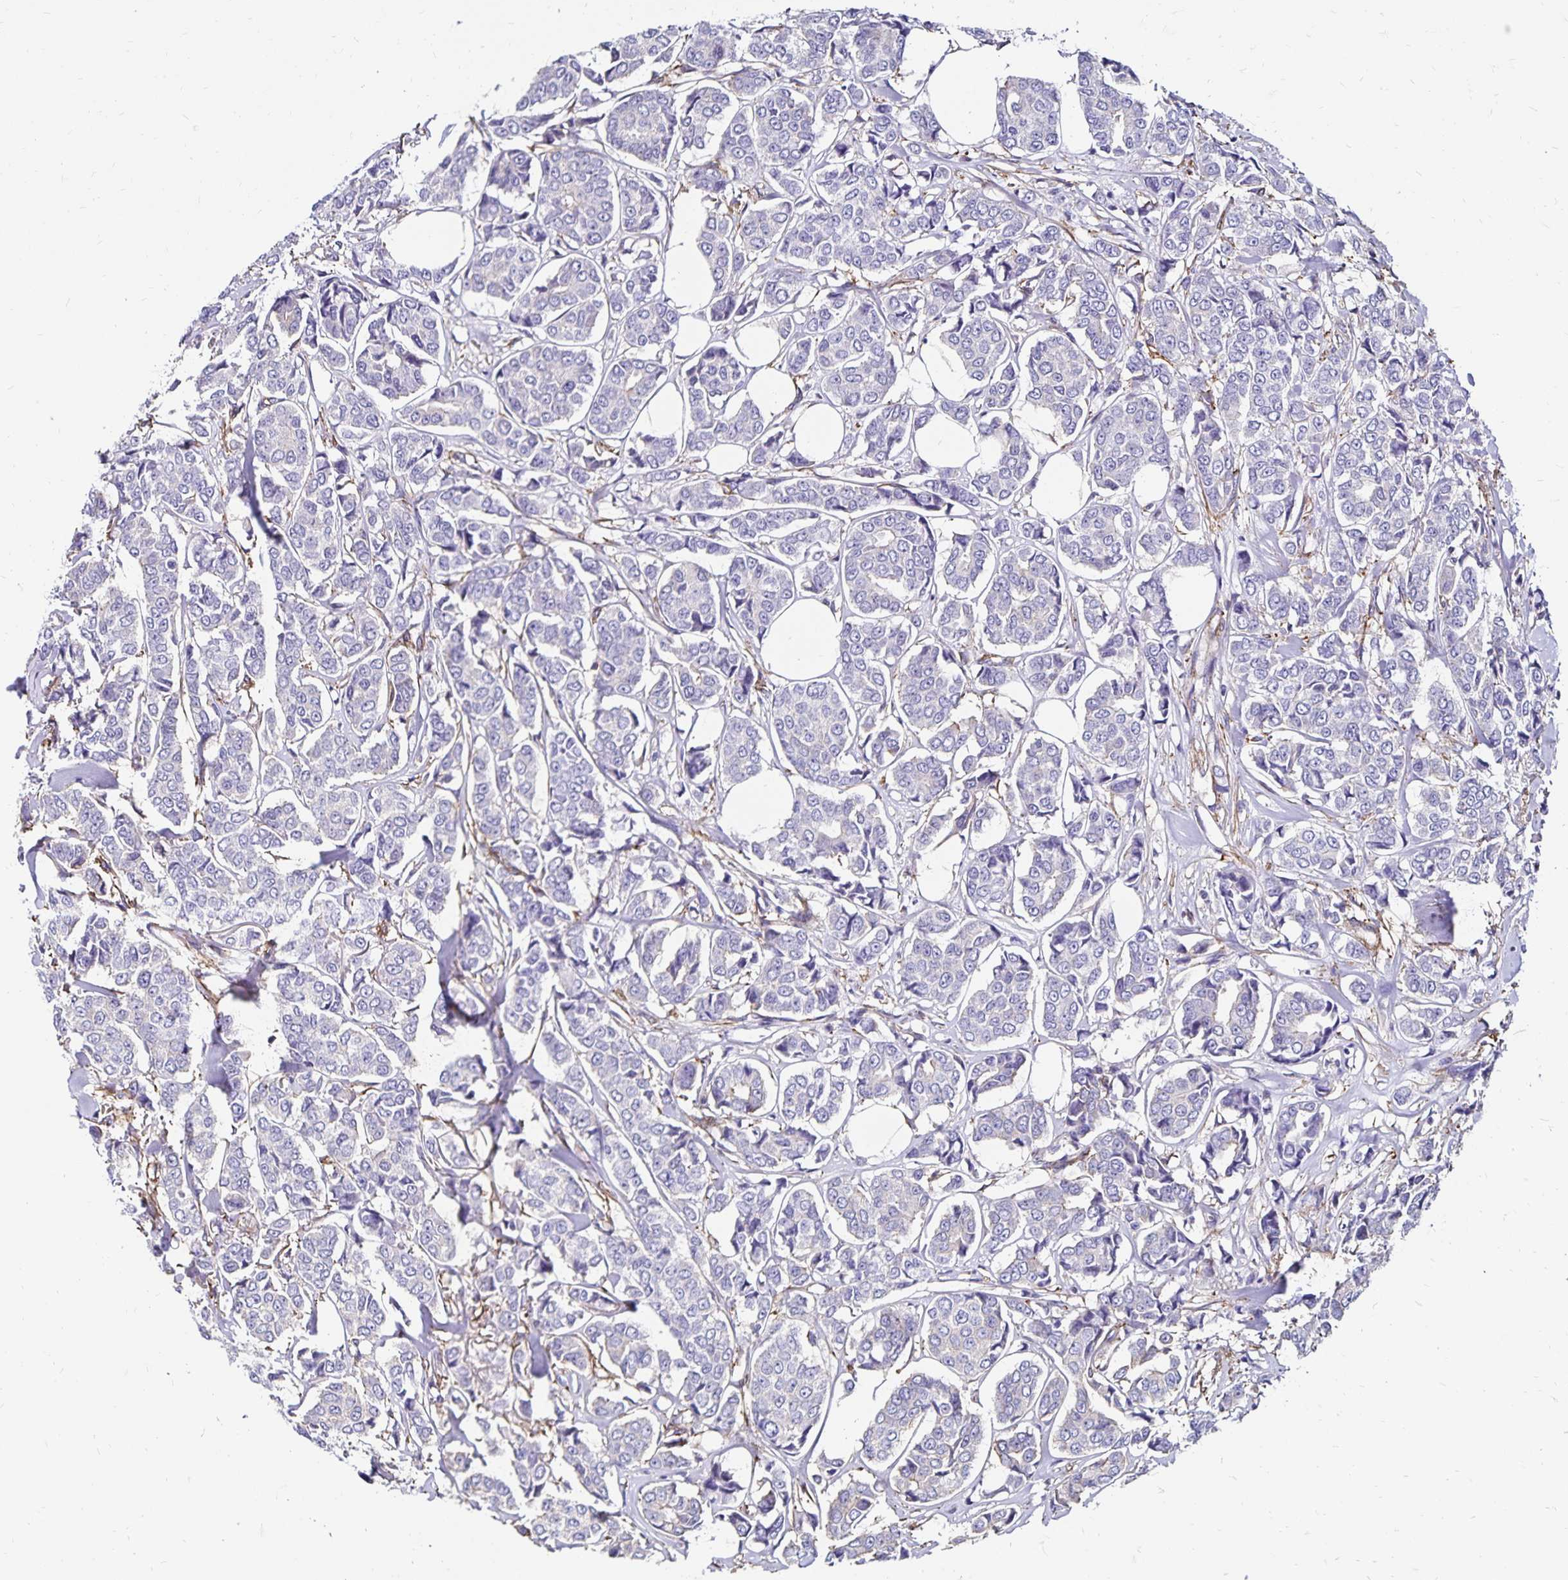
{"staining": {"intensity": "negative", "quantity": "none", "location": "none"}, "tissue": "breast cancer", "cell_type": "Tumor cells", "image_type": "cancer", "snomed": [{"axis": "morphology", "description": "Duct carcinoma"}, {"axis": "topography", "description": "Breast"}], "caption": "The IHC image has no significant positivity in tumor cells of breast infiltrating ductal carcinoma tissue.", "gene": "RPRML", "patient": {"sex": "female", "age": 94}}